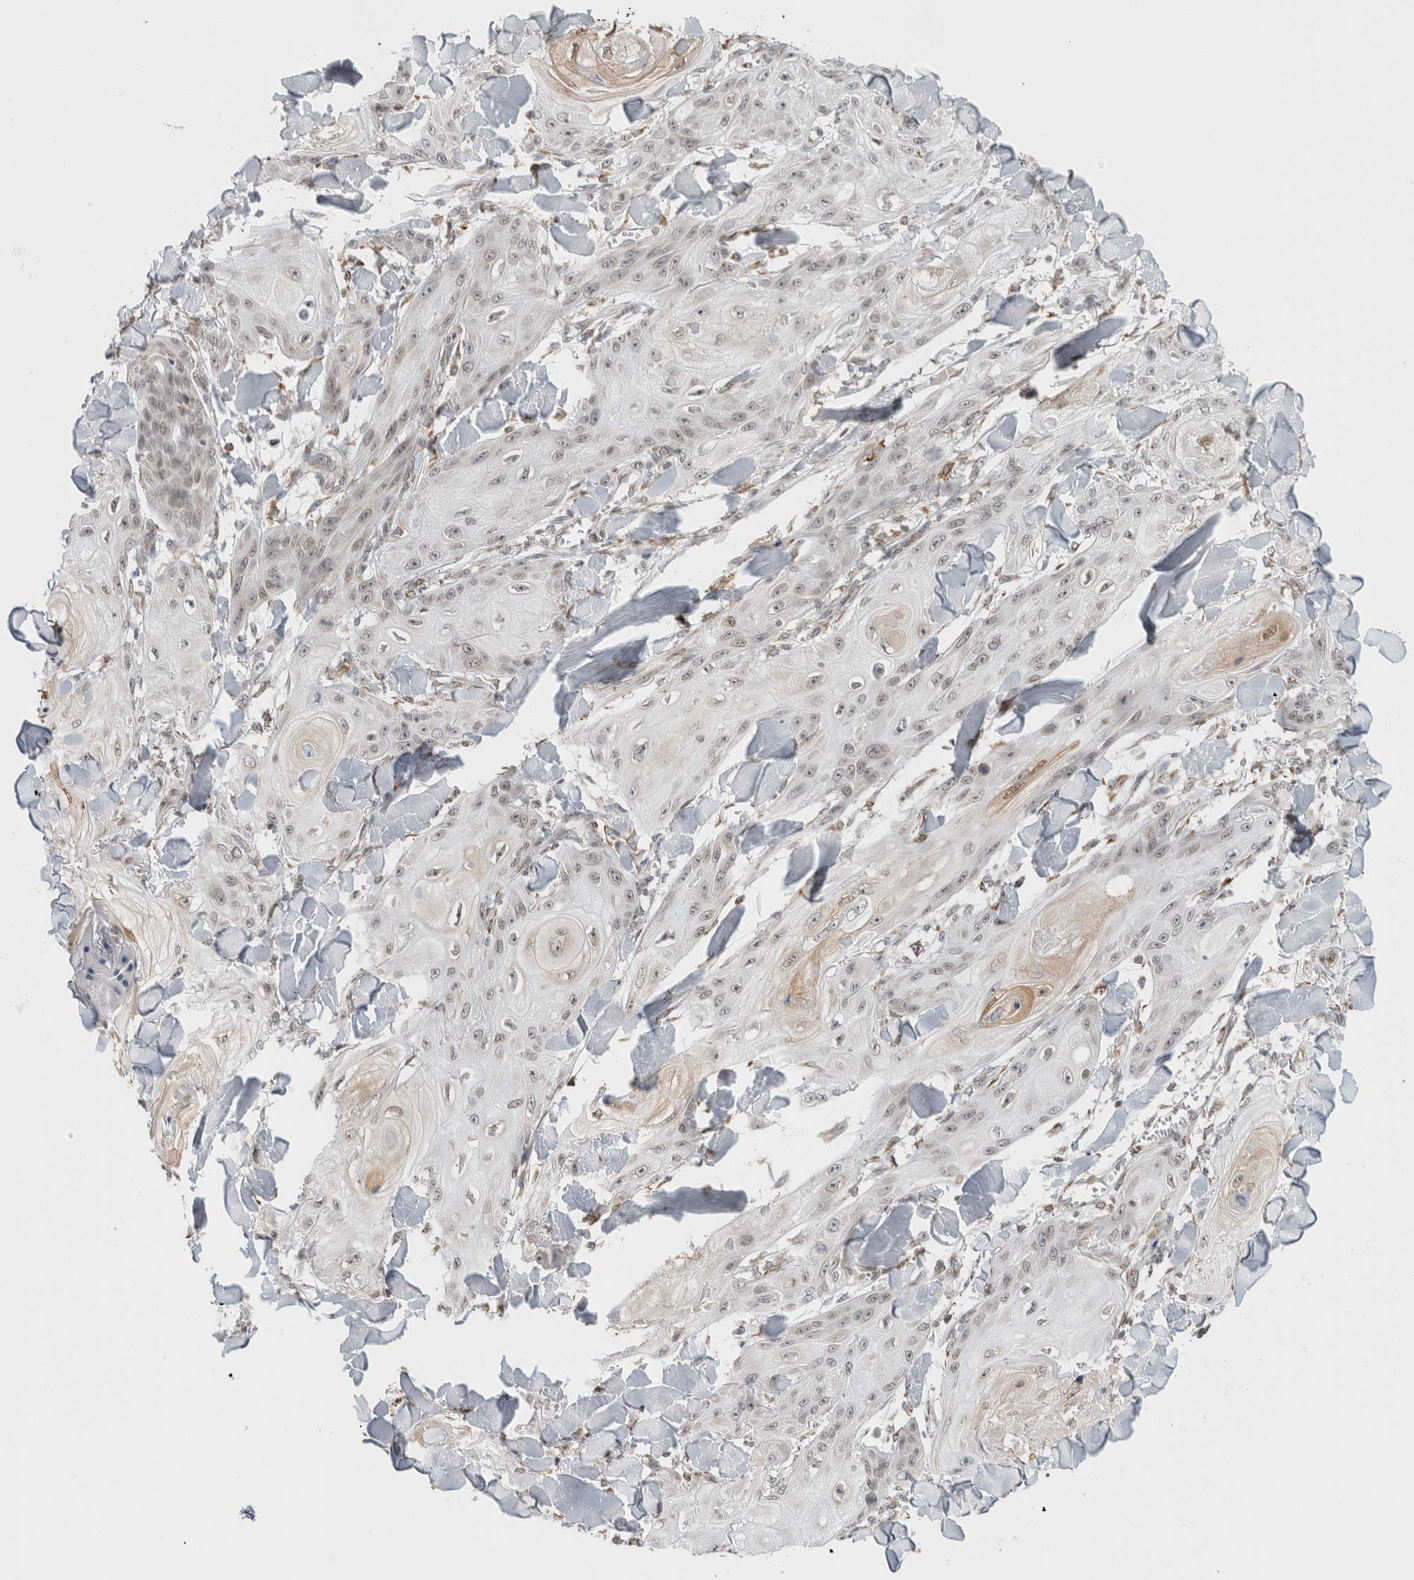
{"staining": {"intensity": "weak", "quantity": "<25%", "location": "nuclear"}, "tissue": "skin cancer", "cell_type": "Tumor cells", "image_type": "cancer", "snomed": [{"axis": "morphology", "description": "Squamous cell carcinoma, NOS"}, {"axis": "topography", "description": "Skin"}], "caption": "Immunohistochemistry (IHC) micrograph of human skin cancer (squamous cell carcinoma) stained for a protein (brown), which reveals no staining in tumor cells. (DAB IHC with hematoxylin counter stain).", "gene": "RBMX2", "patient": {"sex": "male", "age": 74}}